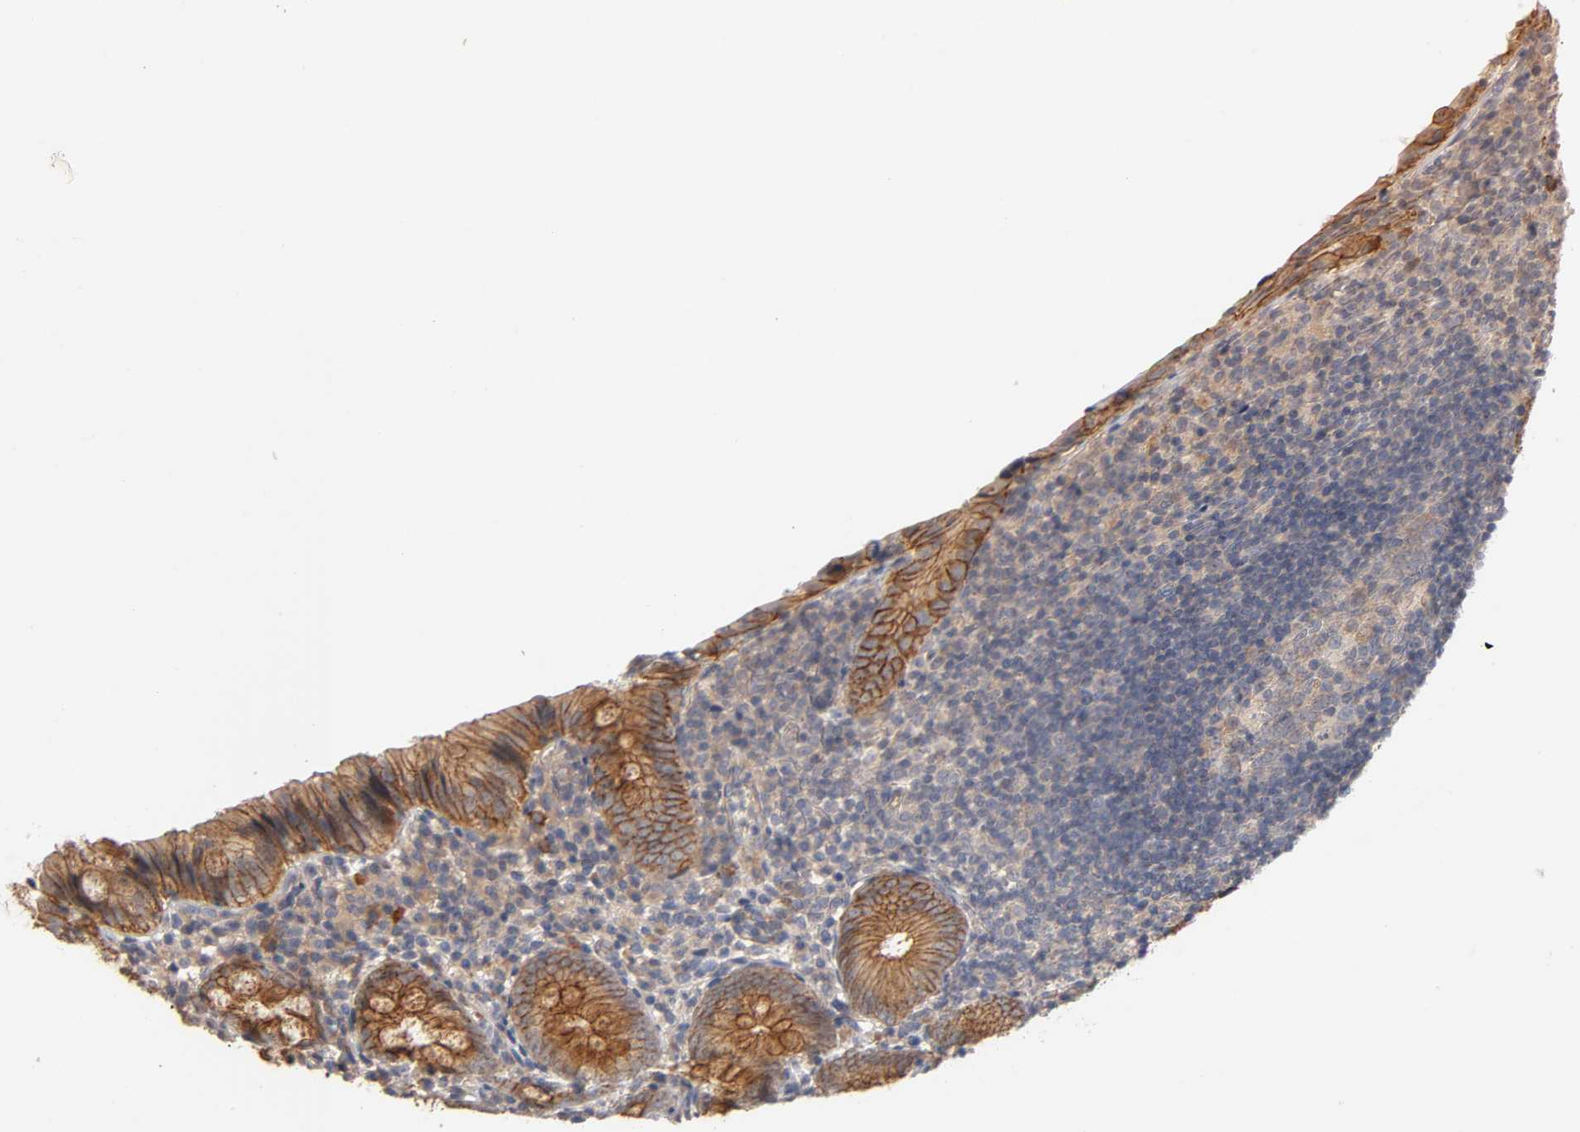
{"staining": {"intensity": "strong", "quantity": ">75%", "location": "cytoplasmic/membranous"}, "tissue": "appendix", "cell_type": "Glandular cells", "image_type": "normal", "snomed": [{"axis": "morphology", "description": "Normal tissue, NOS"}, {"axis": "topography", "description": "Appendix"}], "caption": "Appendix stained for a protein (brown) displays strong cytoplasmic/membranous positive positivity in approximately >75% of glandular cells.", "gene": "PDZD11", "patient": {"sex": "female", "age": 10}}